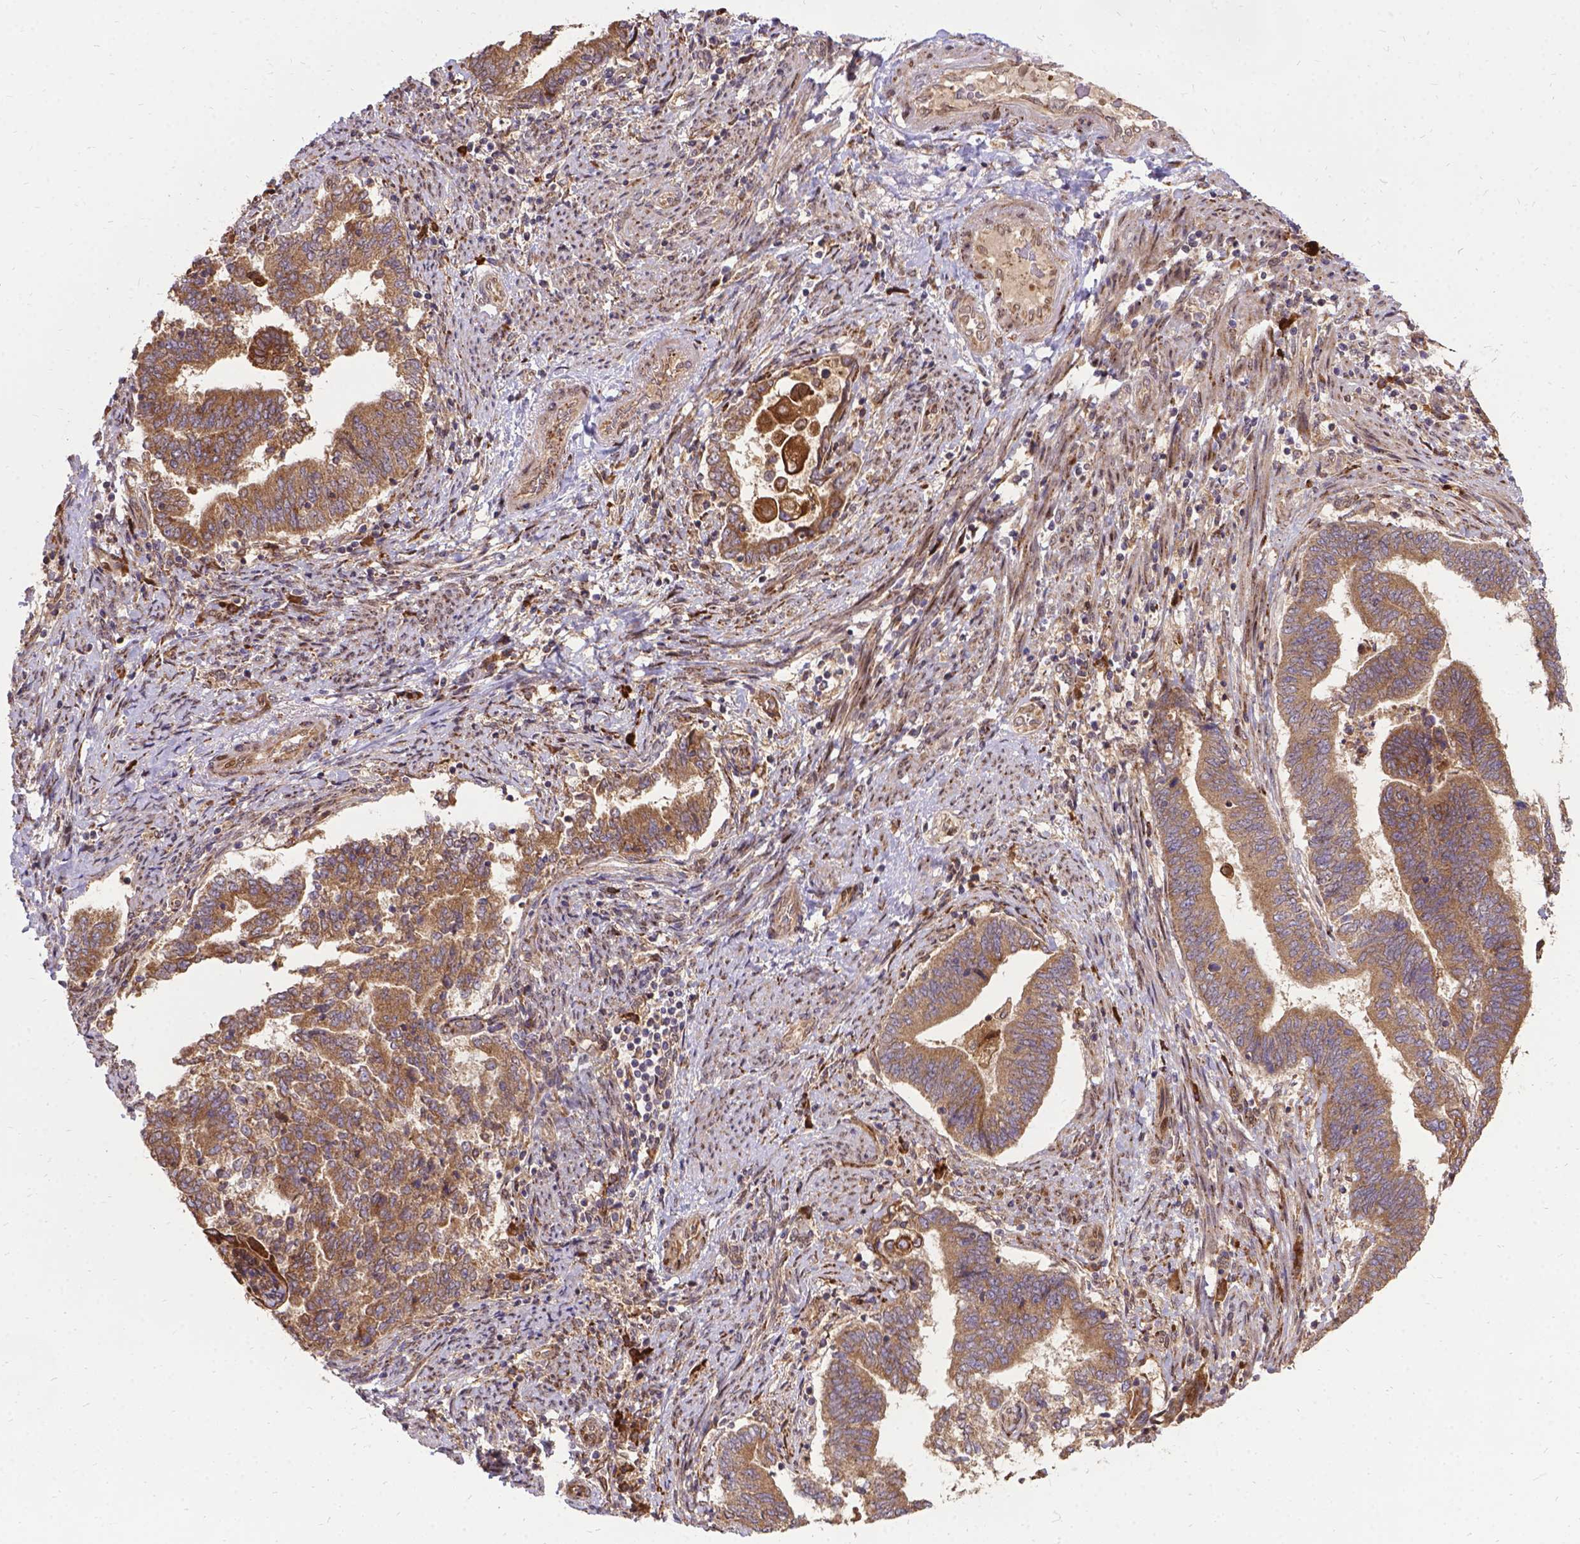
{"staining": {"intensity": "weak", "quantity": ">75%", "location": "cytoplasmic/membranous"}, "tissue": "endometrial cancer", "cell_type": "Tumor cells", "image_type": "cancer", "snomed": [{"axis": "morphology", "description": "Adenocarcinoma, NOS"}, {"axis": "topography", "description": "Endometrium"}], "caption": "A high-resolution image shows immunohistochemistry staining of endometrial cancer (adenocarcinoma), which displays weak cytoplasmic/membranous expression in about >75% of tumor cells.", "gene": "DENND6A", "patient": {"sex": "female", "age": 65}}